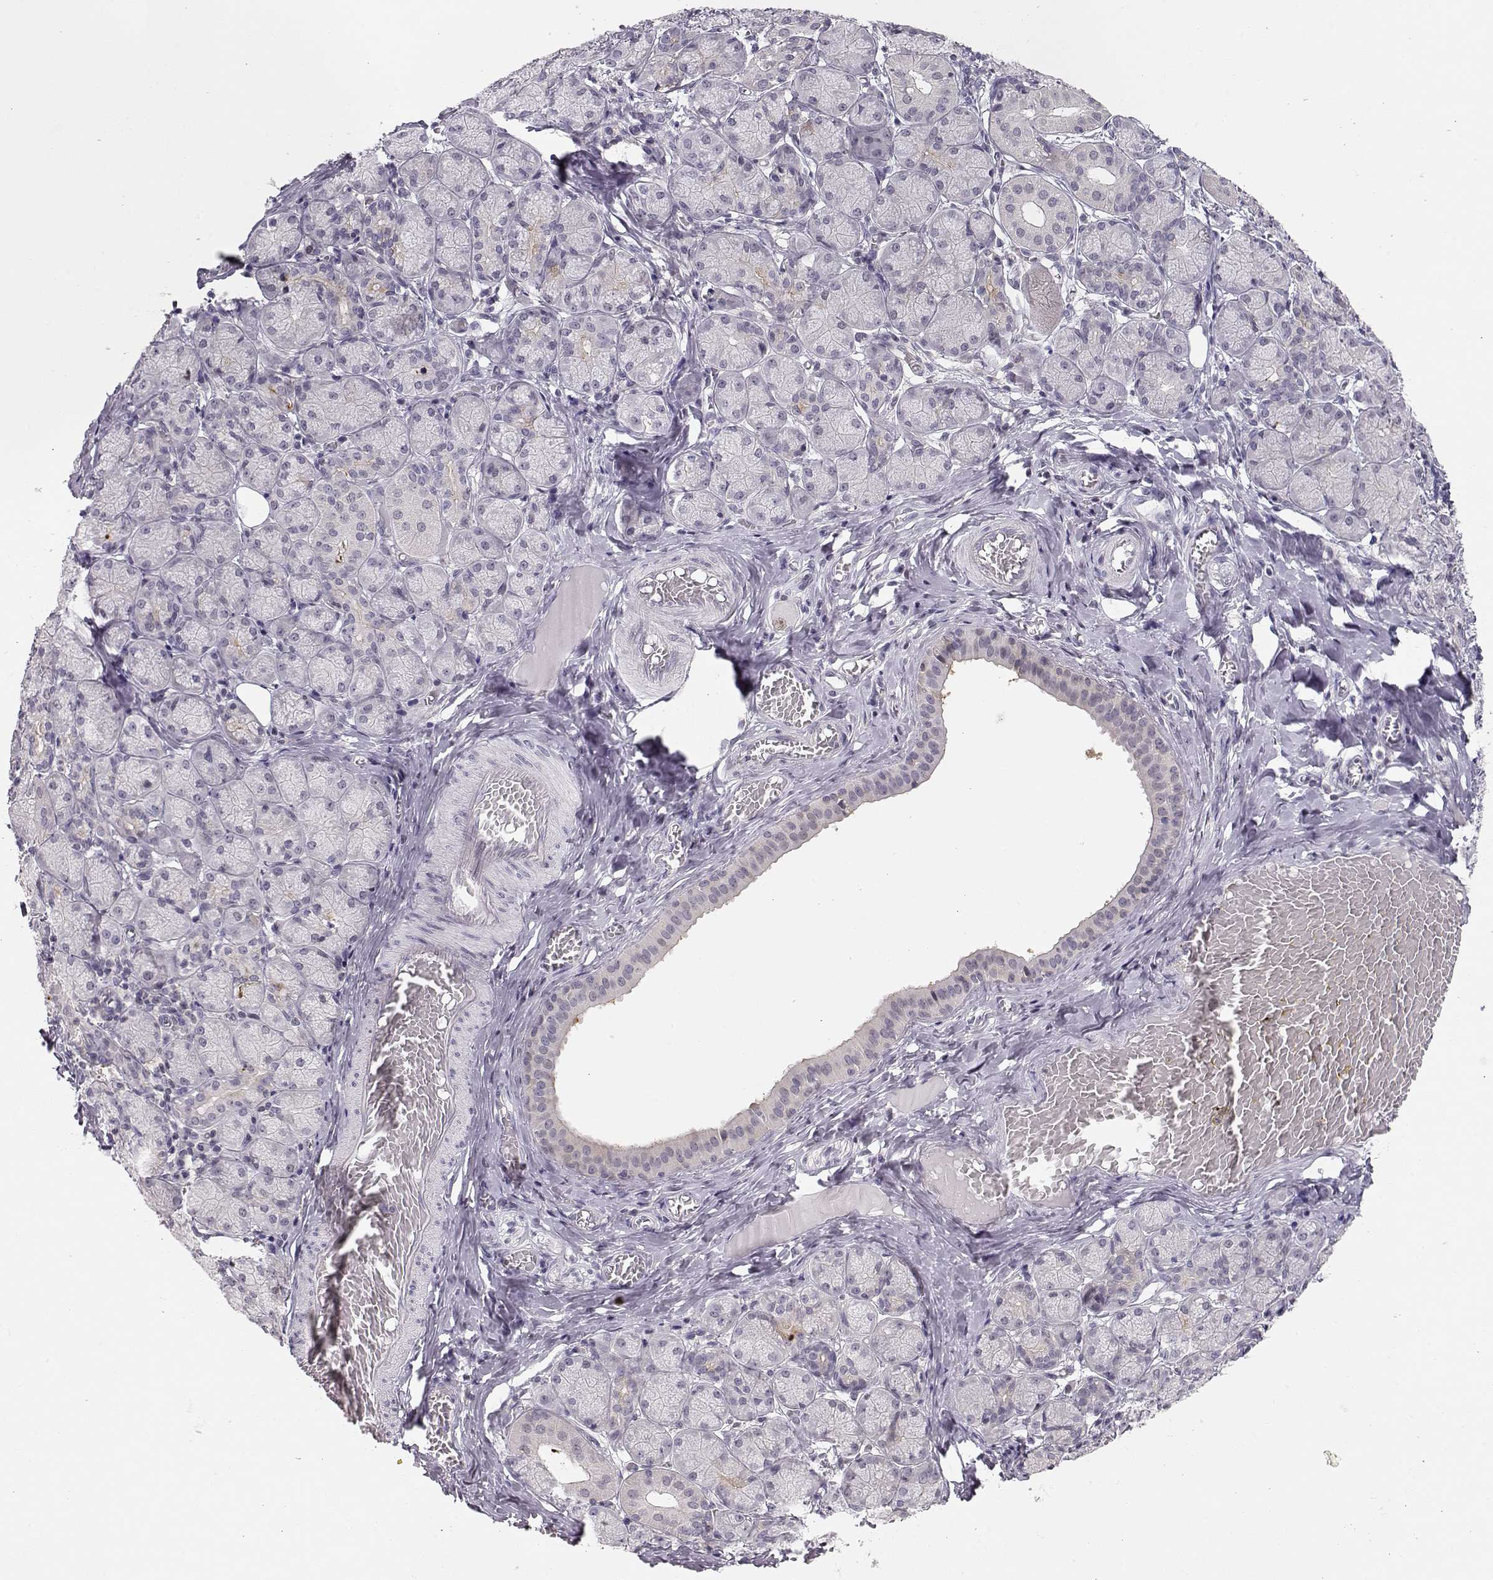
{"staining": {"intensity": "negative", "quantity": "none", "location": "none"}, "tissue": "salivary gland", "cell_type": "Glandular cells", "image_type": "normal", "snomed": [{"axis": "morphology", "description": "Normal tissue, NOS"}, {"axis": "topography", "description": "Salivary gland"}, {"axis": "topography", "description": "Peripheral nerve tissue"}], "caption": "Immunohistochemical staining of benign salivary gland demonstrates no significant expression in glandular cells.", "gene": "TEPP", "patient": {"sex": "female", "age": 24}}